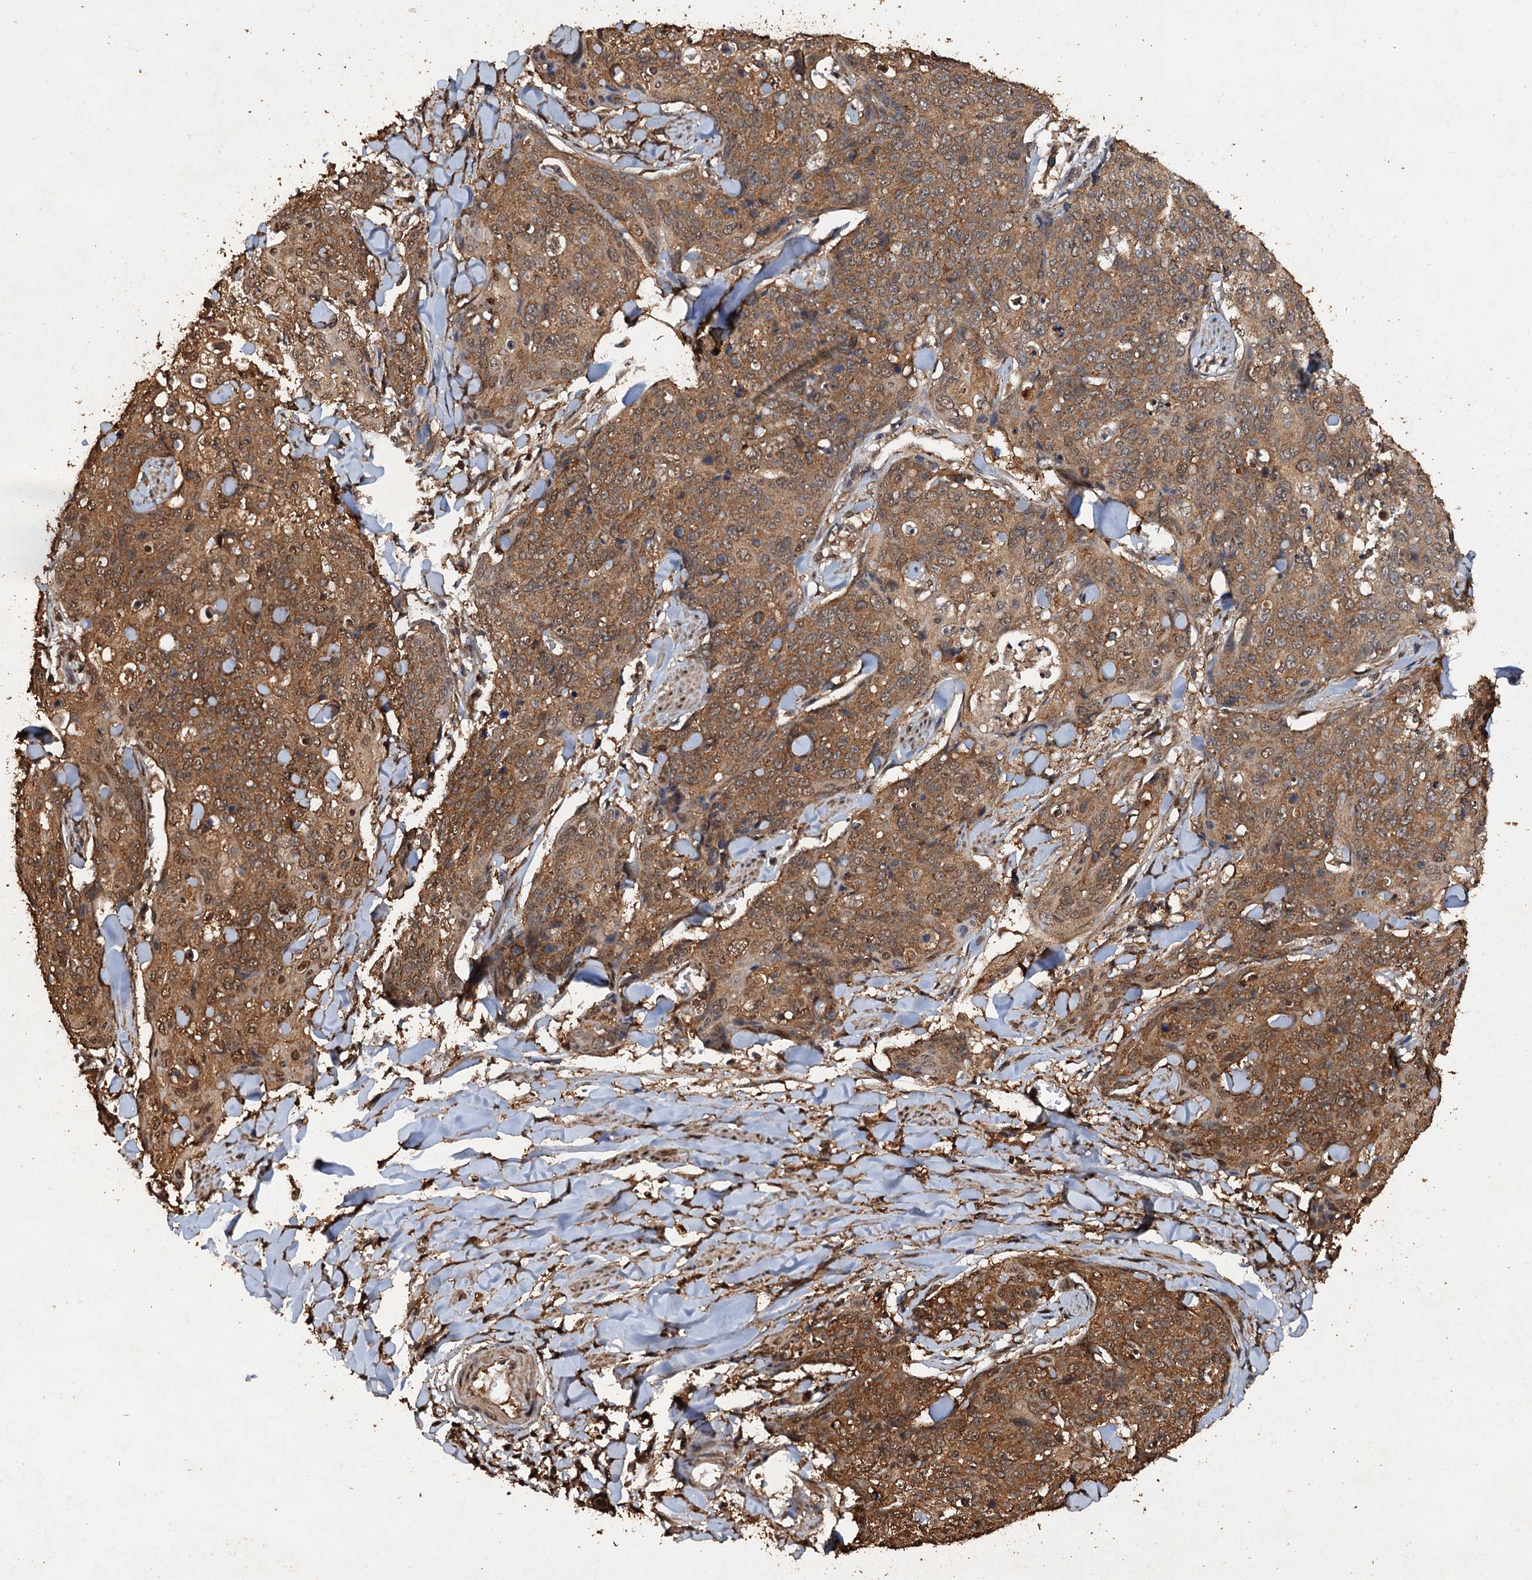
{"staining": {"intensity": "strong", "quantity": ">75%", "location": "cytoplasmic/membranous,nuclear"}, "tissue": "skin cancer", "cell_type": "Tumor cells", "image_type": "cancer", "snomed": [{"axis": "morphology", "description": "Squamous cell carcinoma, NOS"}, {"axis": "topography", "description": "Skin"}, {"axis": "topography", "description": "Vulva"}], "caption": "Skin cancer tissue displays strong cytoplasmic/membranous and nuclear staining in about >75% of tumor cells", "gene": "PSMD9", "patient": {"sex": "female", "age": 85}}